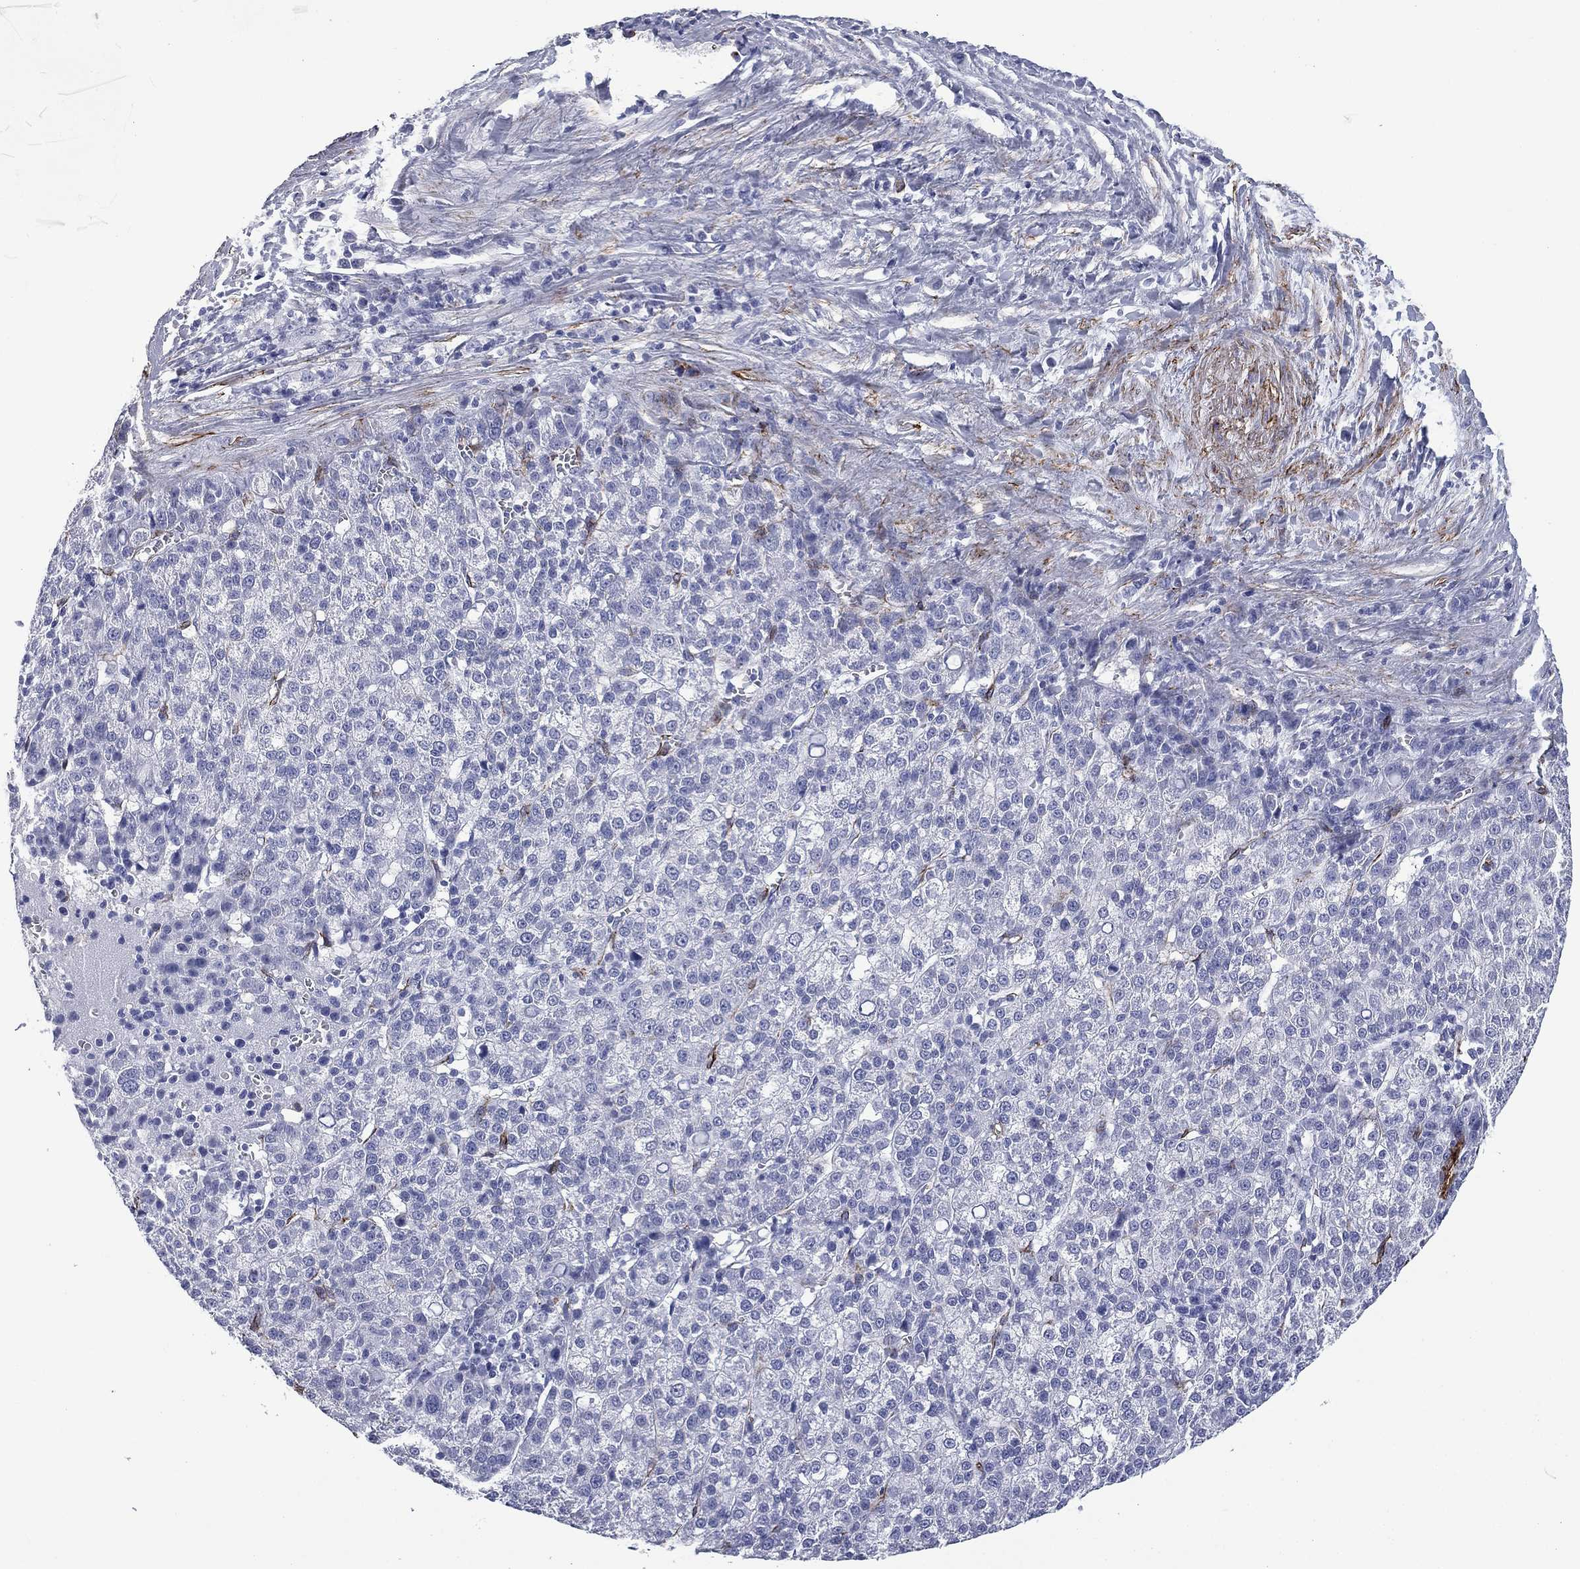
{"staining": {"intensity": "negative", "quantity": "none", "location": "none"}, "tissue": "liver cancer", "cell_type": "Tumor cells", "image_type": "cancer", "snomed": [{"axis": "morphology", "description": "Carcinoma, Hepatocellular, NOS"}, {"axis": "topography", "description": "Liver"}], "caption": "High power microscopy histopathology image of an IHC image of liver cancer (hepatocellular carcinoma), revealing no significant staining in tumor cells. (DAB (3,3'-diaminobenzidine) immunohistochemistry (IHC) with hematoxylin counter stain).", "gene": "CAVIN3", "patient": {"sex": "female", "age": 60}}